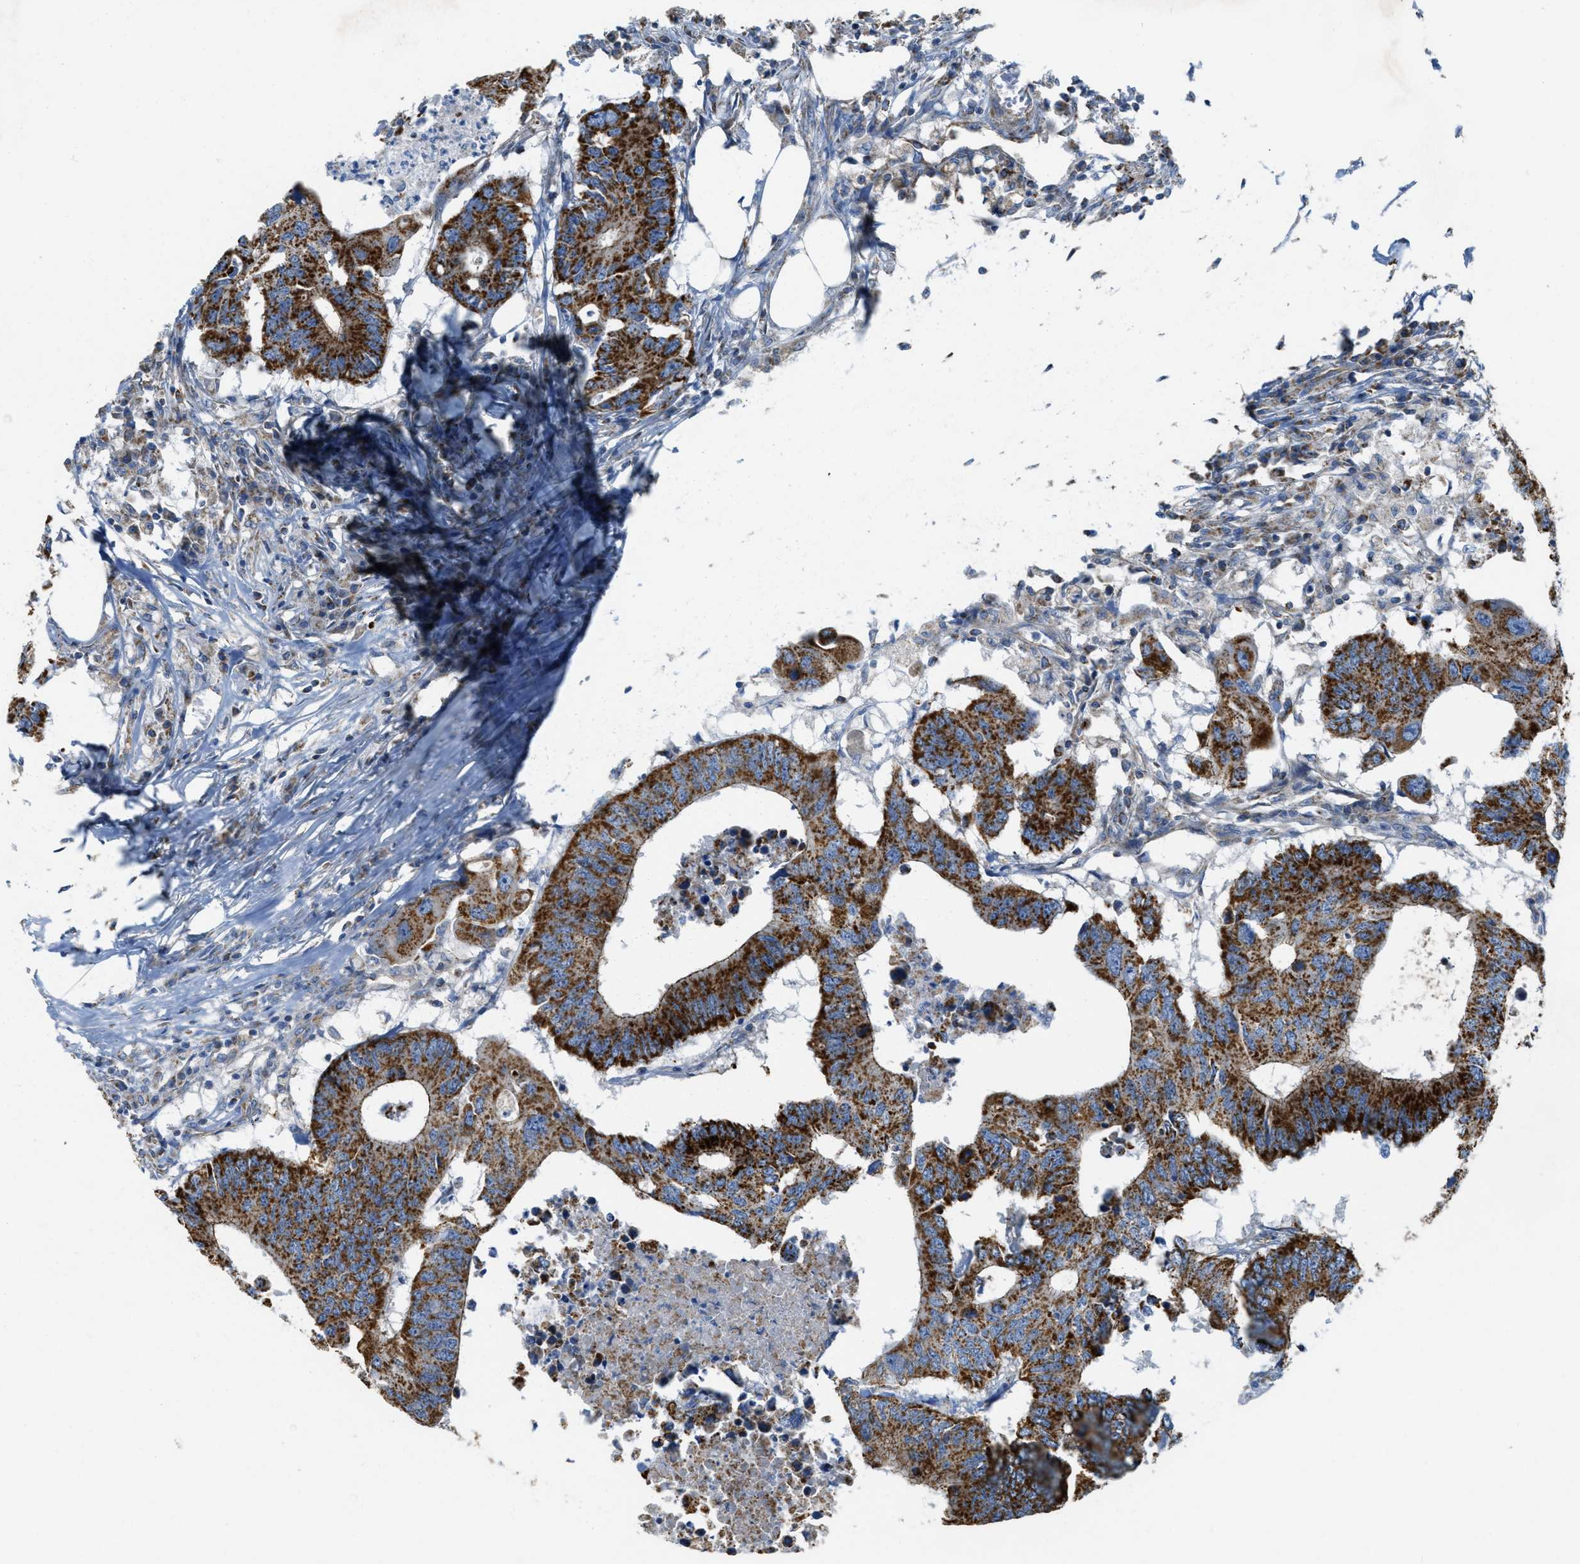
{"staining": {"intensity": "strong", "quantity": ">75%", "location": "cytoplasmic/membranous"}, "tissue": "colorectal cancer", "cell_type": "Tumor cells", "image_type": "cancer", "snomed": [{"axis": "morphology", "description": "Adenocarcinoma, NOS"}, {"axis": "topography", "description": "Colon"}], "caption": "This photomicrograph reveals immunohistochemistry (IHC) staining of human colorectal cancer (adenocarcinoma), with high strong cytoplasmic/membranous positivity in approximately >75% of tumor cells.", "gene": "BTN3A1", "patient": {"sex": "male", "age": 71}}